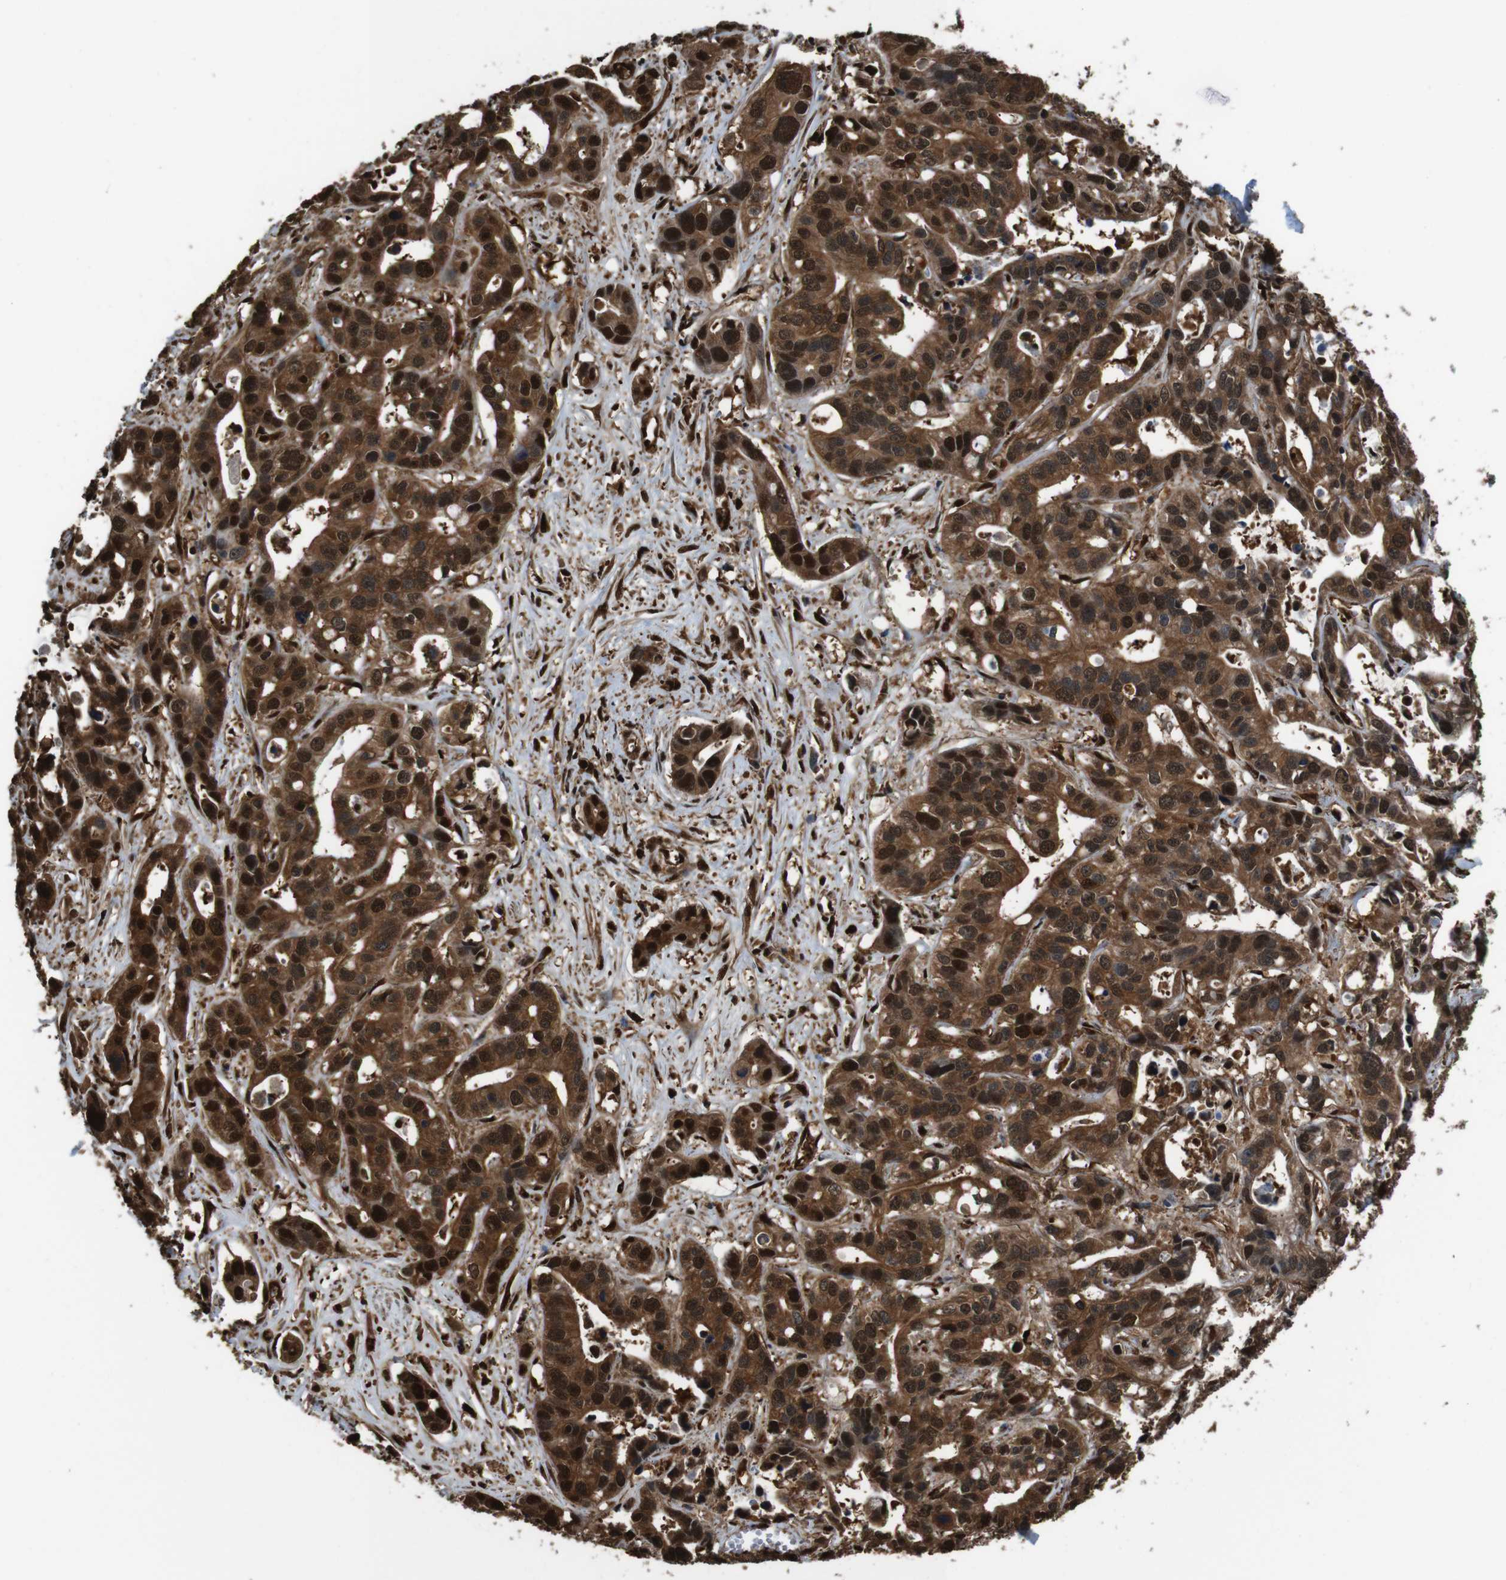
{"staining": {"intensity": "strong", "quantity": ">75%", "location": "cytoplasmic/membranous,nuclear"}, "tissue": "liver cancer", "cell_type": "Tumor cells", "image_type": "cancer", "snomed": [{"axis": "morphology", "description": "Cholangiocarcinoma"}, {"axis": "topography", "description": "Liver"}], "caption": "Brown immunohistochemical staining in liver cholangiocarcinoma reveals strong cytoplasmic/membranous and nuclear expression in approximately >75% of tumor cells.", "gene": "VCP", "patient": {"sex": "female", "age": 65}}